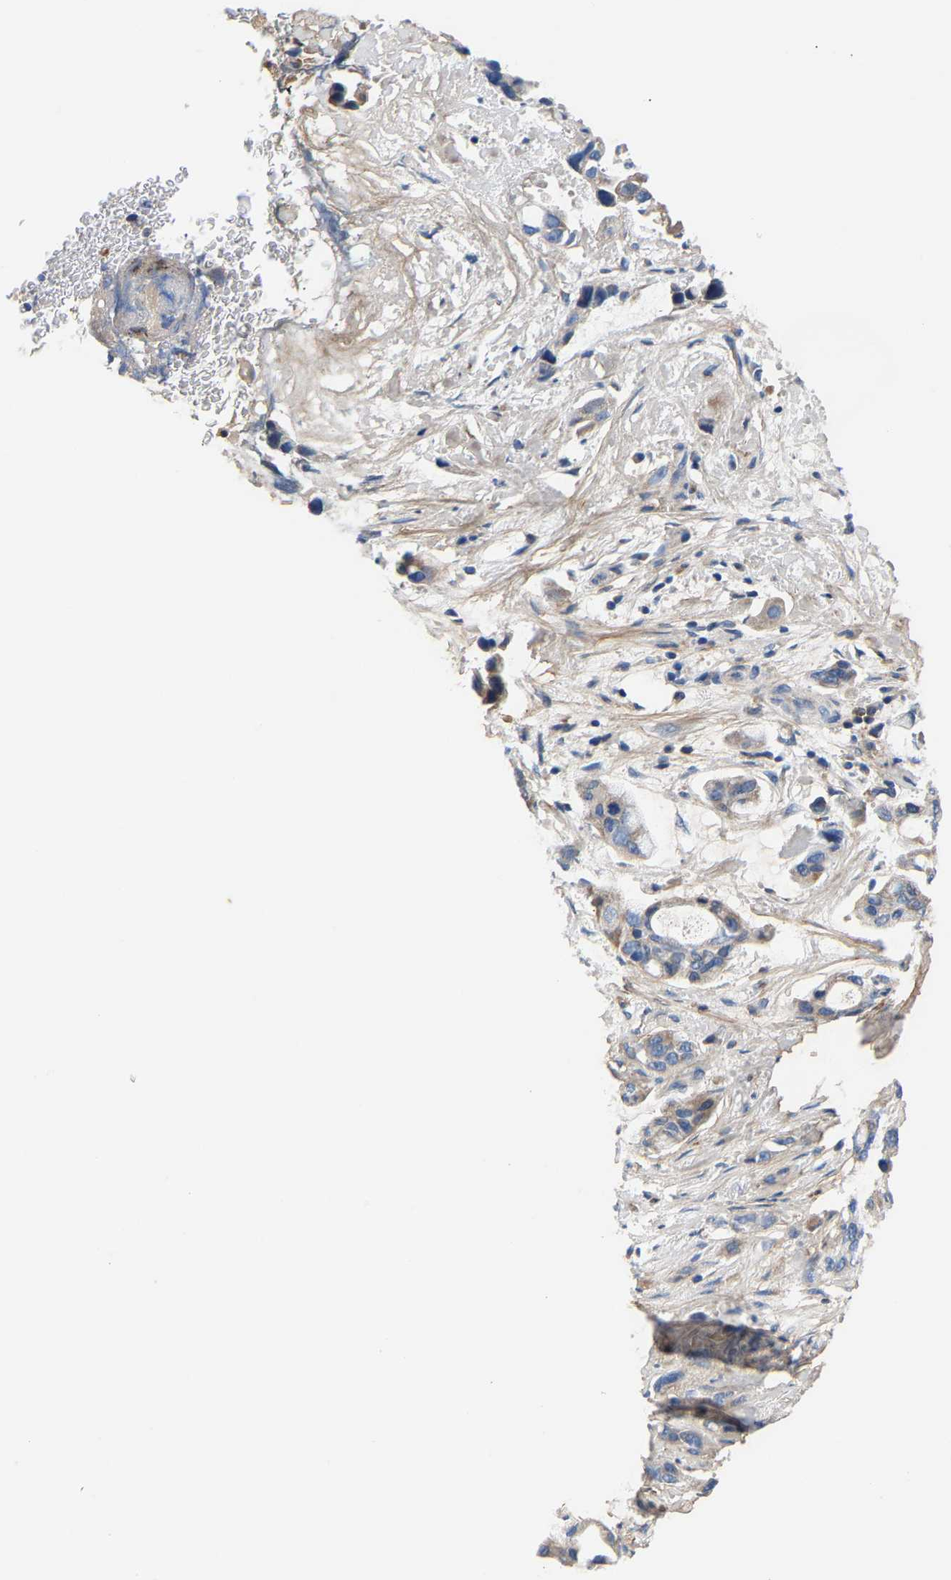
{"staining": {"intensity": "negative", "quantity": "none", "location": "none"}, "tissue": "pancreatic cancer", "cell_type": "Tumor cells", "image_type": "cancer", "snomed": [{"axis": "morphology", "description": "Adenocarcinoma, NOS"}, {"axis": "topography", "description": "Pancreas"}], "caption": "An immunohistochemistry micrograph of pancreatic cancer (adenocarcinoma) is shown. There is no staining in tumor cells of pancreatic cancer (adenocarcinoma).", "gene": "CCDC171", "patient": {"sex": "male", "age": 53}}